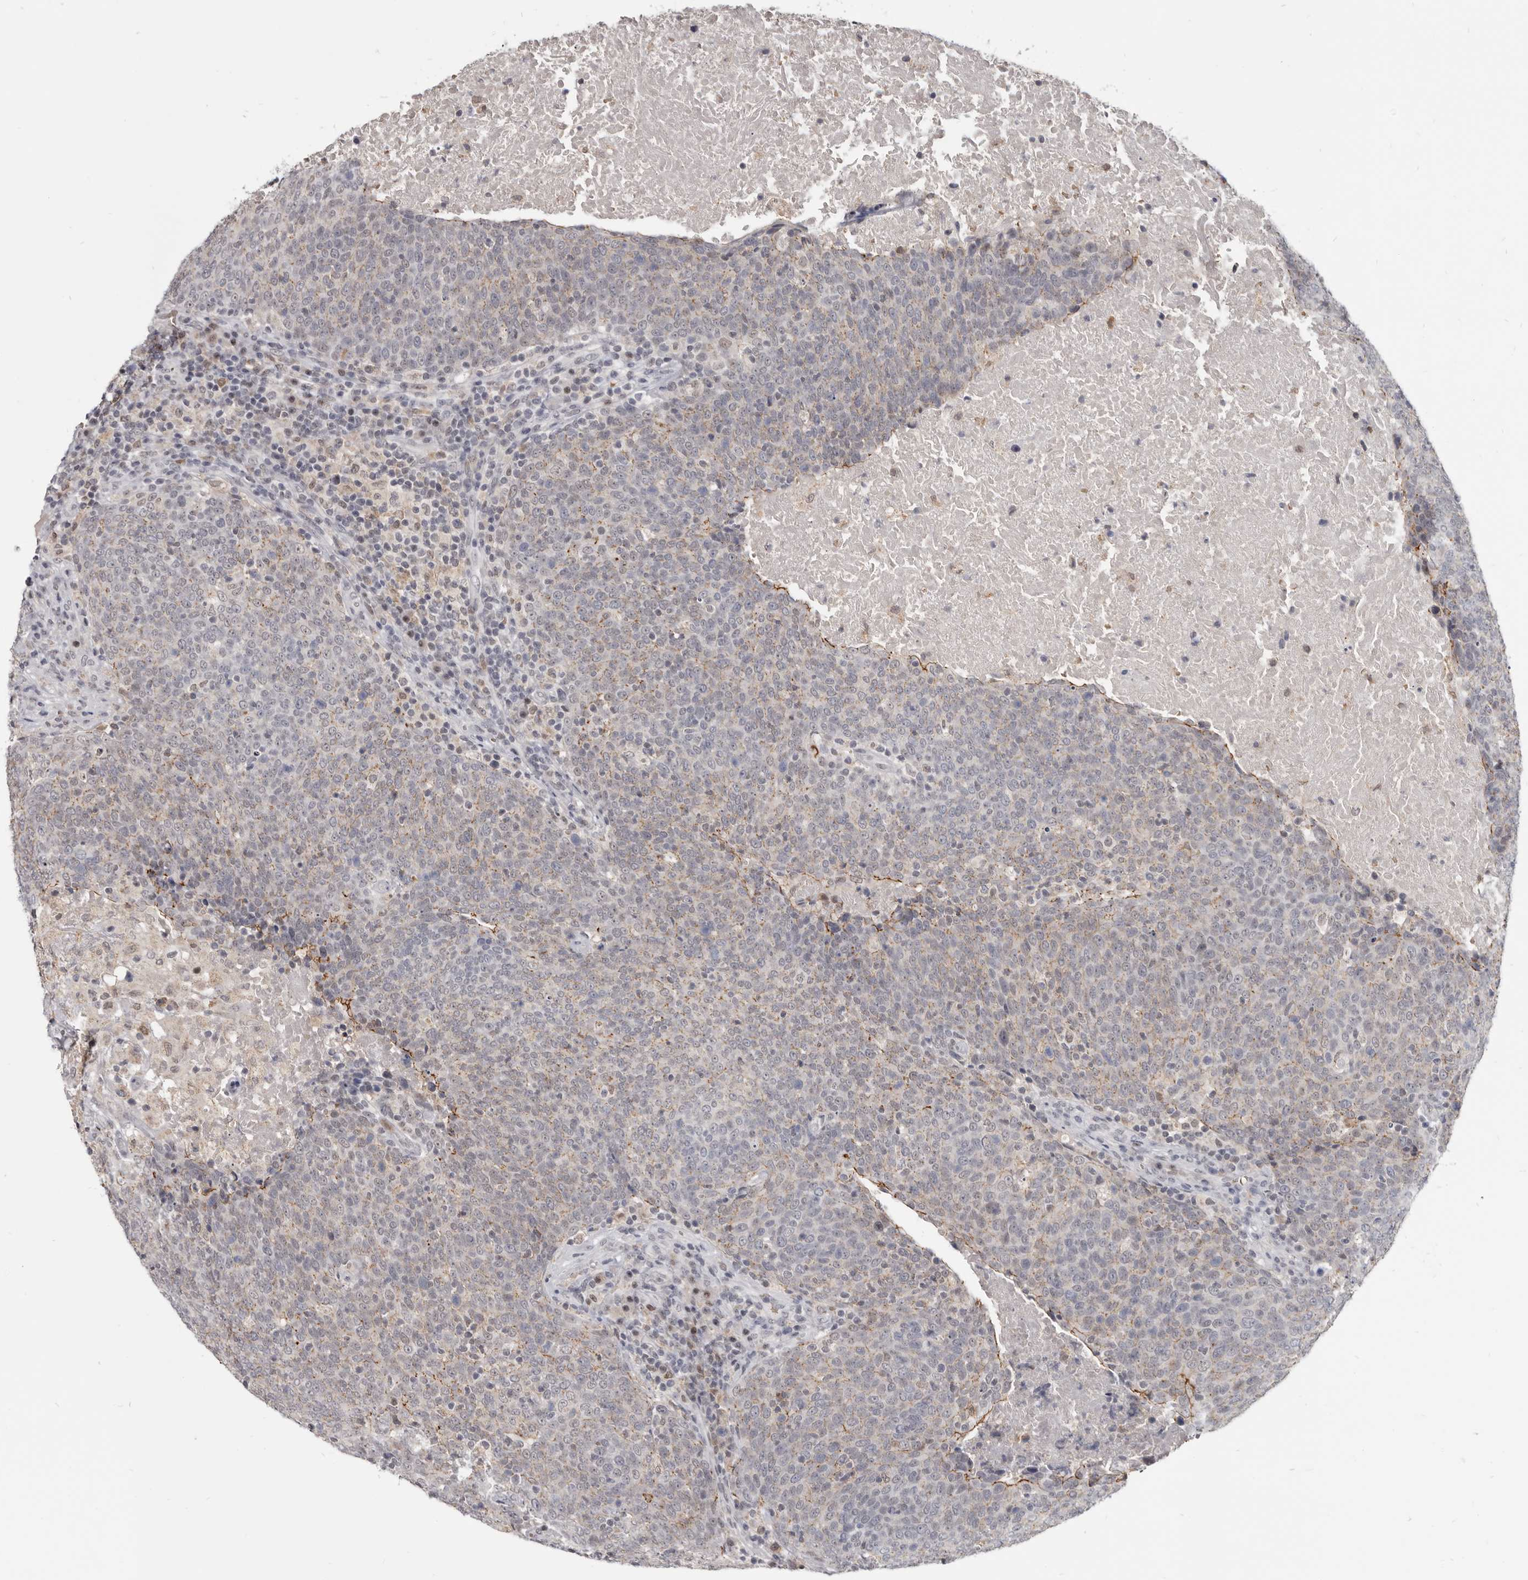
{"staining": {"intensity": "moderate", "quantity": "<25%", "location": "cytoplasmic/membranous"}, "tissue": "head and neck cancer", "cell_type": "Tumor cells", "image_type": "cancer", "snomed": [{"axis": "morphology", "description": "Squamous cell carcinoma, NOS"}, {"axis": "morphology", "description": "Squamous cell carcinoma, metastatic, NOS"}, {"axis": "topography", "description": "Lymph node"}, {"axis": "topography", "description": "Head-Neck"}], "caption": "IHC histopathology image of neoplastic tissue: human head and neck cancer (squamous cell carcinoma) stained using immunohistochemistry (IHC) exhibits low levels of moderate protein expression localized specifically in the cytoplasmic/membranous of tumor cells, appearing as a cytoplasmic/membranous brown color.", "gene": "CGN", "patient": {"sex": "male", "age": 62}}